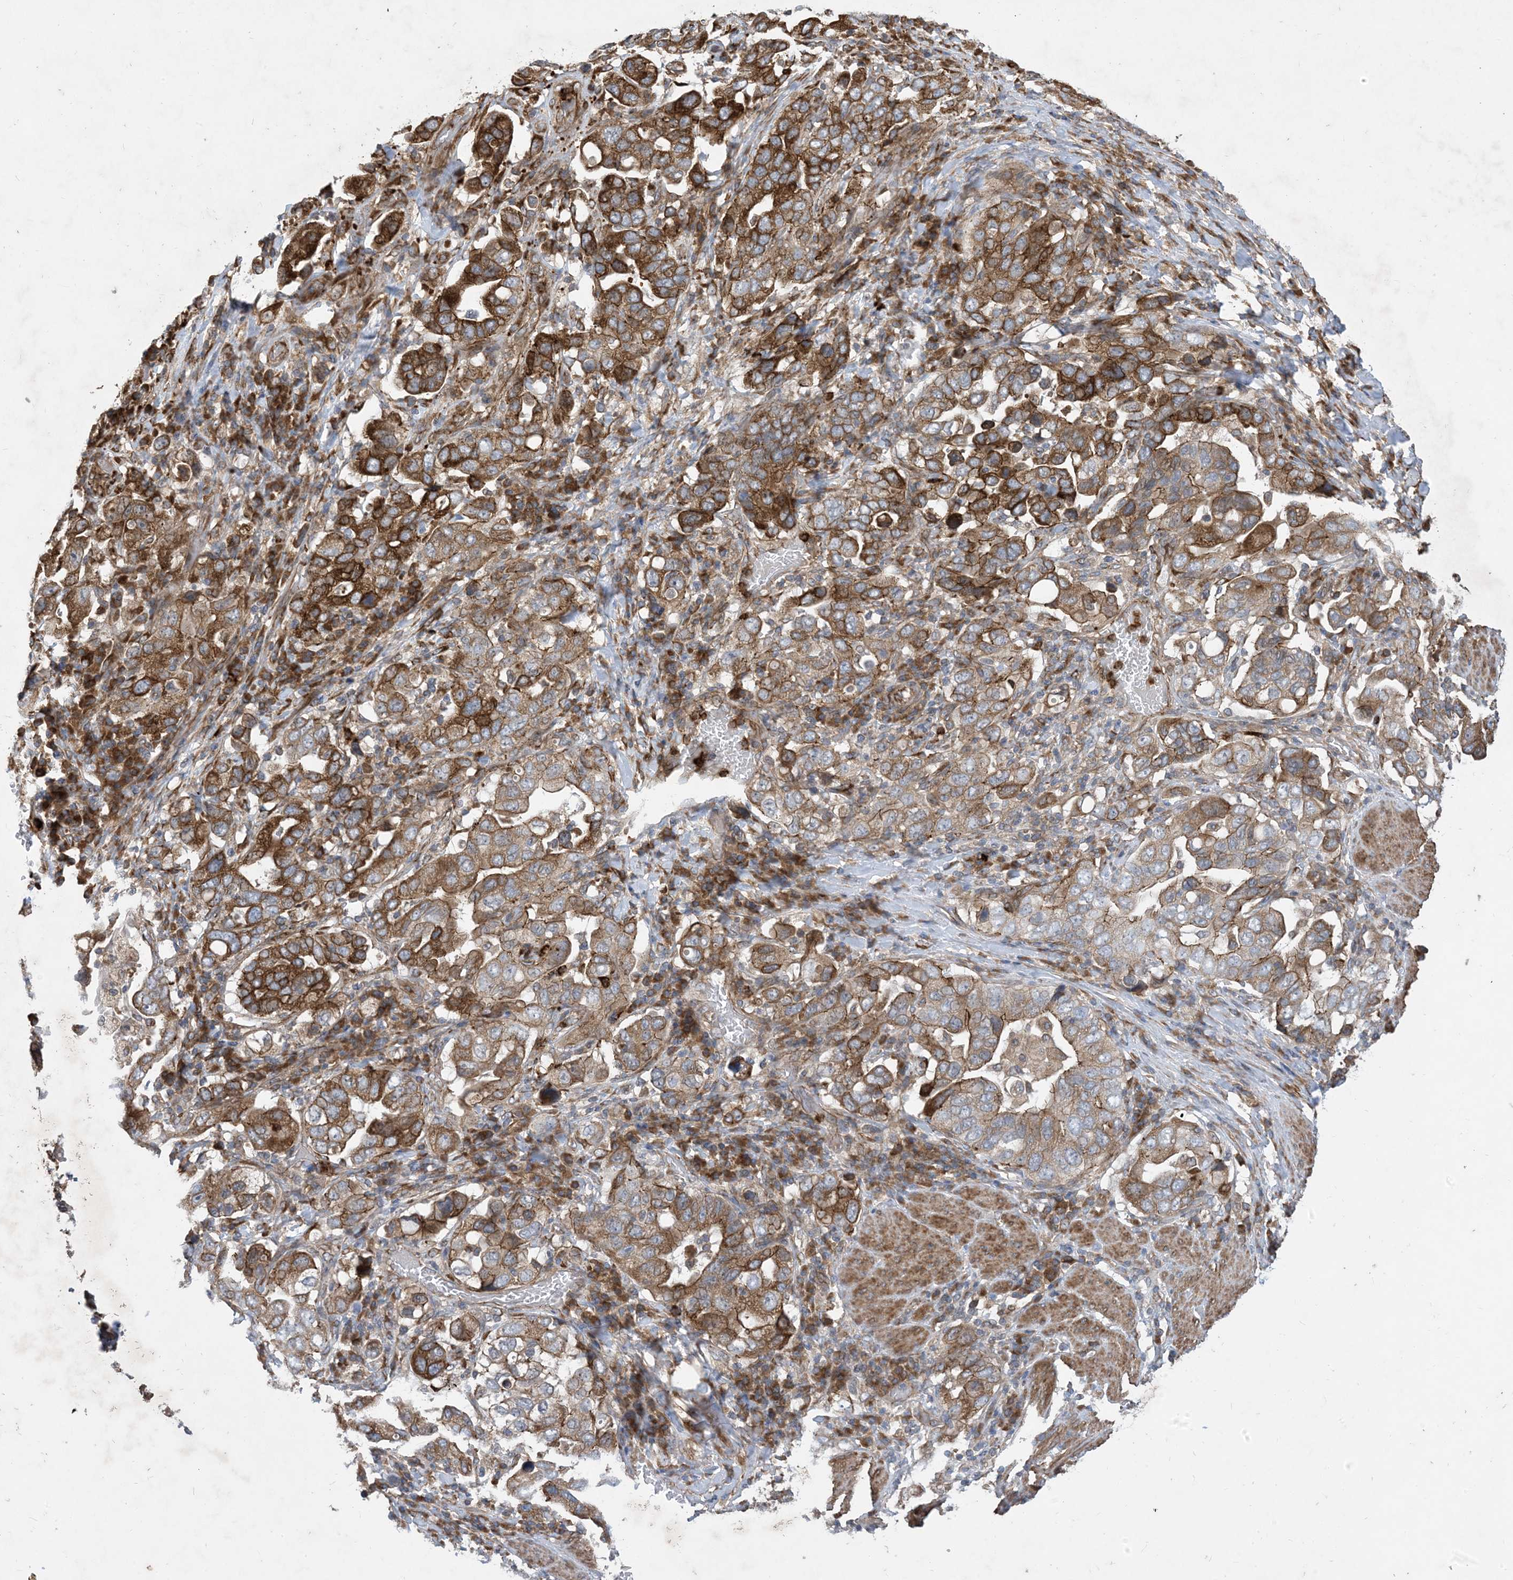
{"staining": {"intensity": "strong", "quantity": ">75%", "location": "cytoplasmic/membranous"}, "tissue": "stomach cancer", "cell_type": "Tumor cells", "image_type": "cancer", "snomed": [{"axis": "morphology", "description": "Adenocarcinoma, NOS"}, {"axis": "topography", "description": "Stomach, upper"}], "caption": "Tumor cells exhibit high levels of strong cytoplasmic/membranous expression in approximately >75% of cells in stomach cancer. The protein of interest is shown in brown color, while the nuclei are stained blue.", "gene": "OTOP1", "patient": {"sex": "male", "age": 62}}